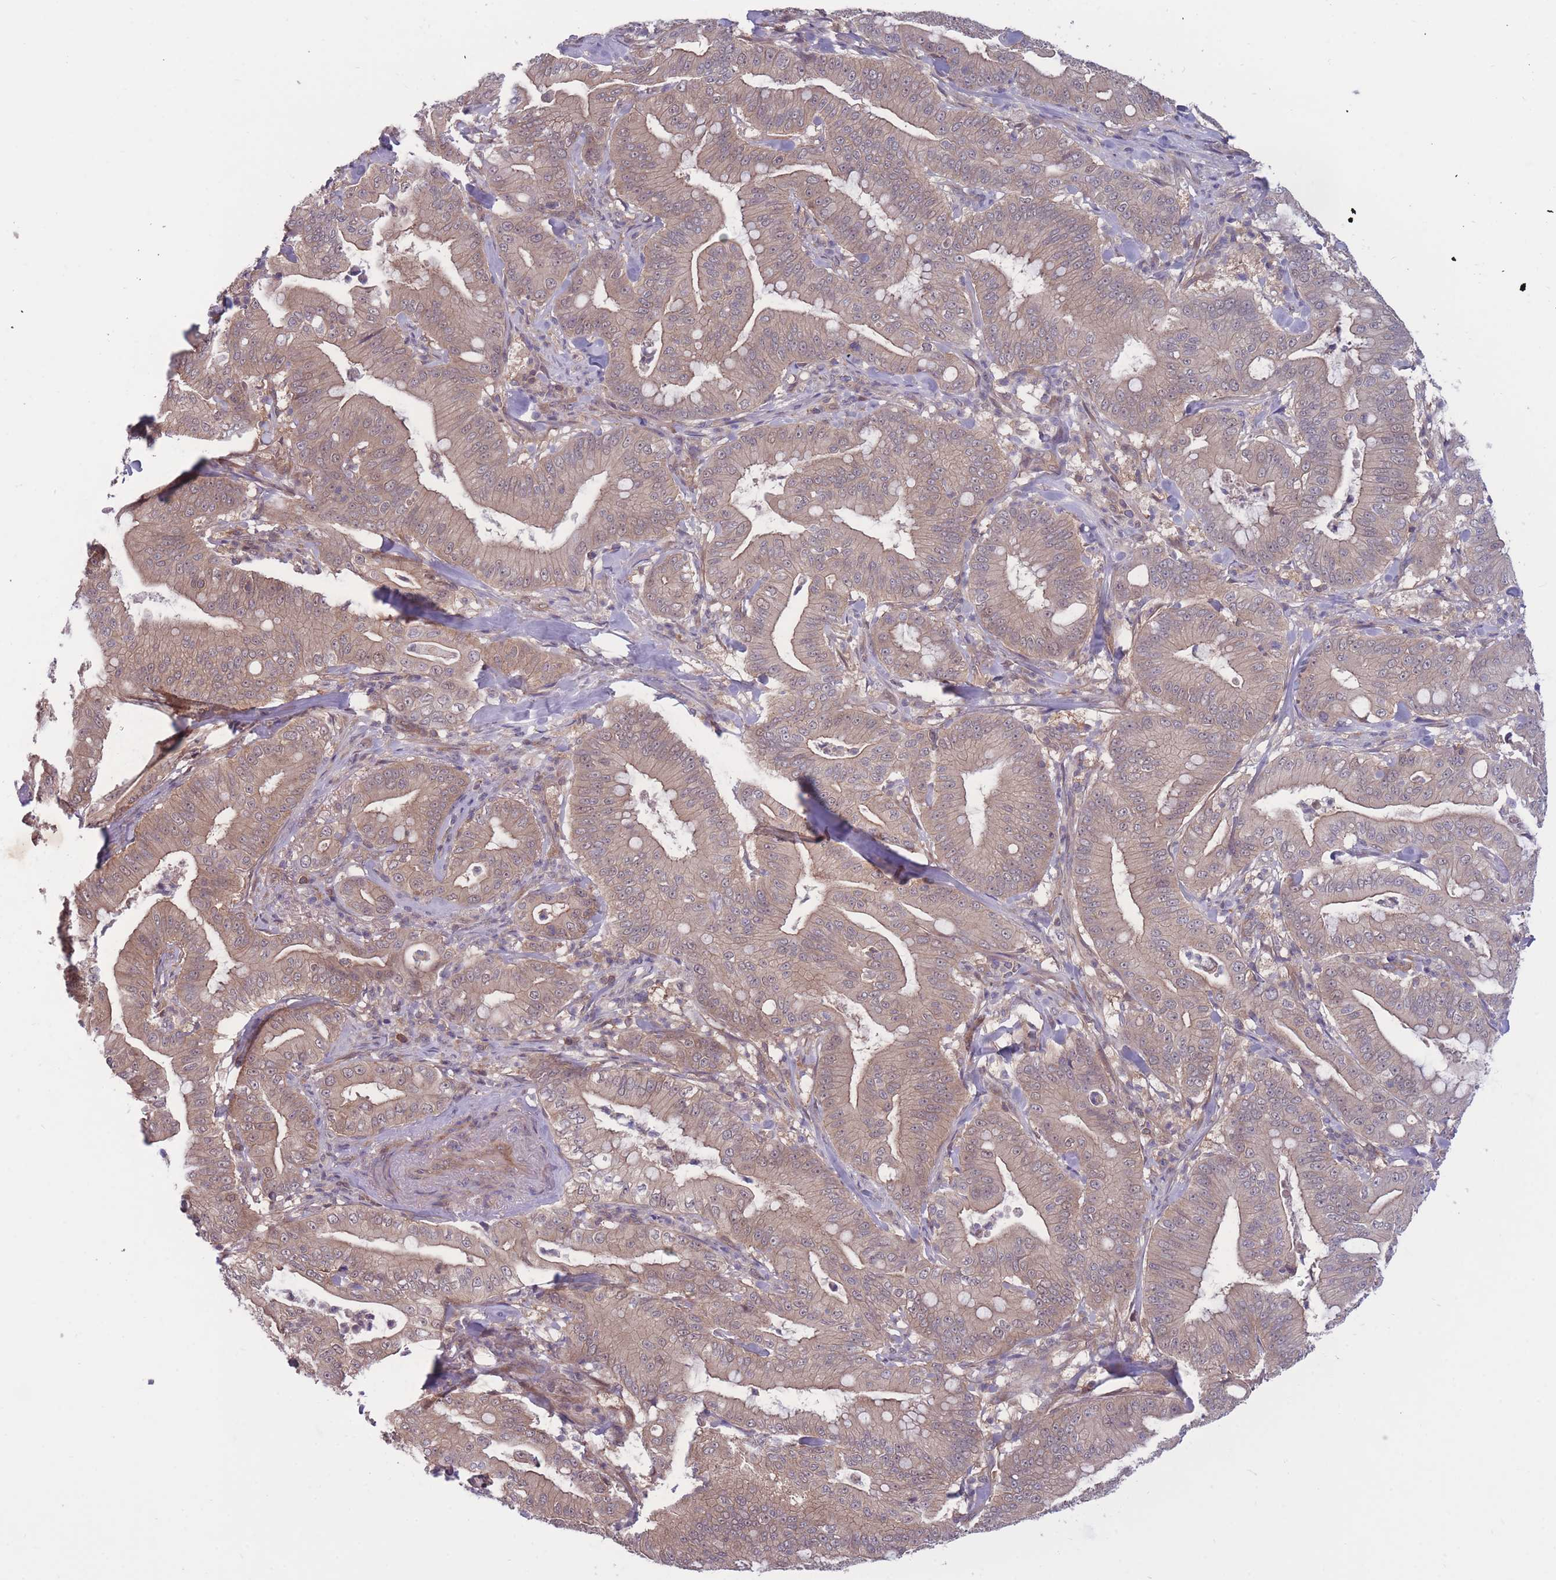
{"staining": {"intensity": "weak", "quantity": ">75%", "location": "cytoplasmic/membranous"}, "tissue": "pancreatic cancer", "cell_type": "Tumor cells", "image_type": "cancer", "snomed": [{"axis": "morphology", "description": "Adenocarcinoma, NOS"}, {"axis": "topography", "description": "Pancreas"}], "caption": "Adenocarcinoma (pancreatic) stained with DAB immunohistochemistry (IHC) displays low levels of weak cytoplasmic/membranous expression in approximately >75% of tumor cells.", "gene": "UBE2N", "patient": {"sex": "male", "age": 71}}